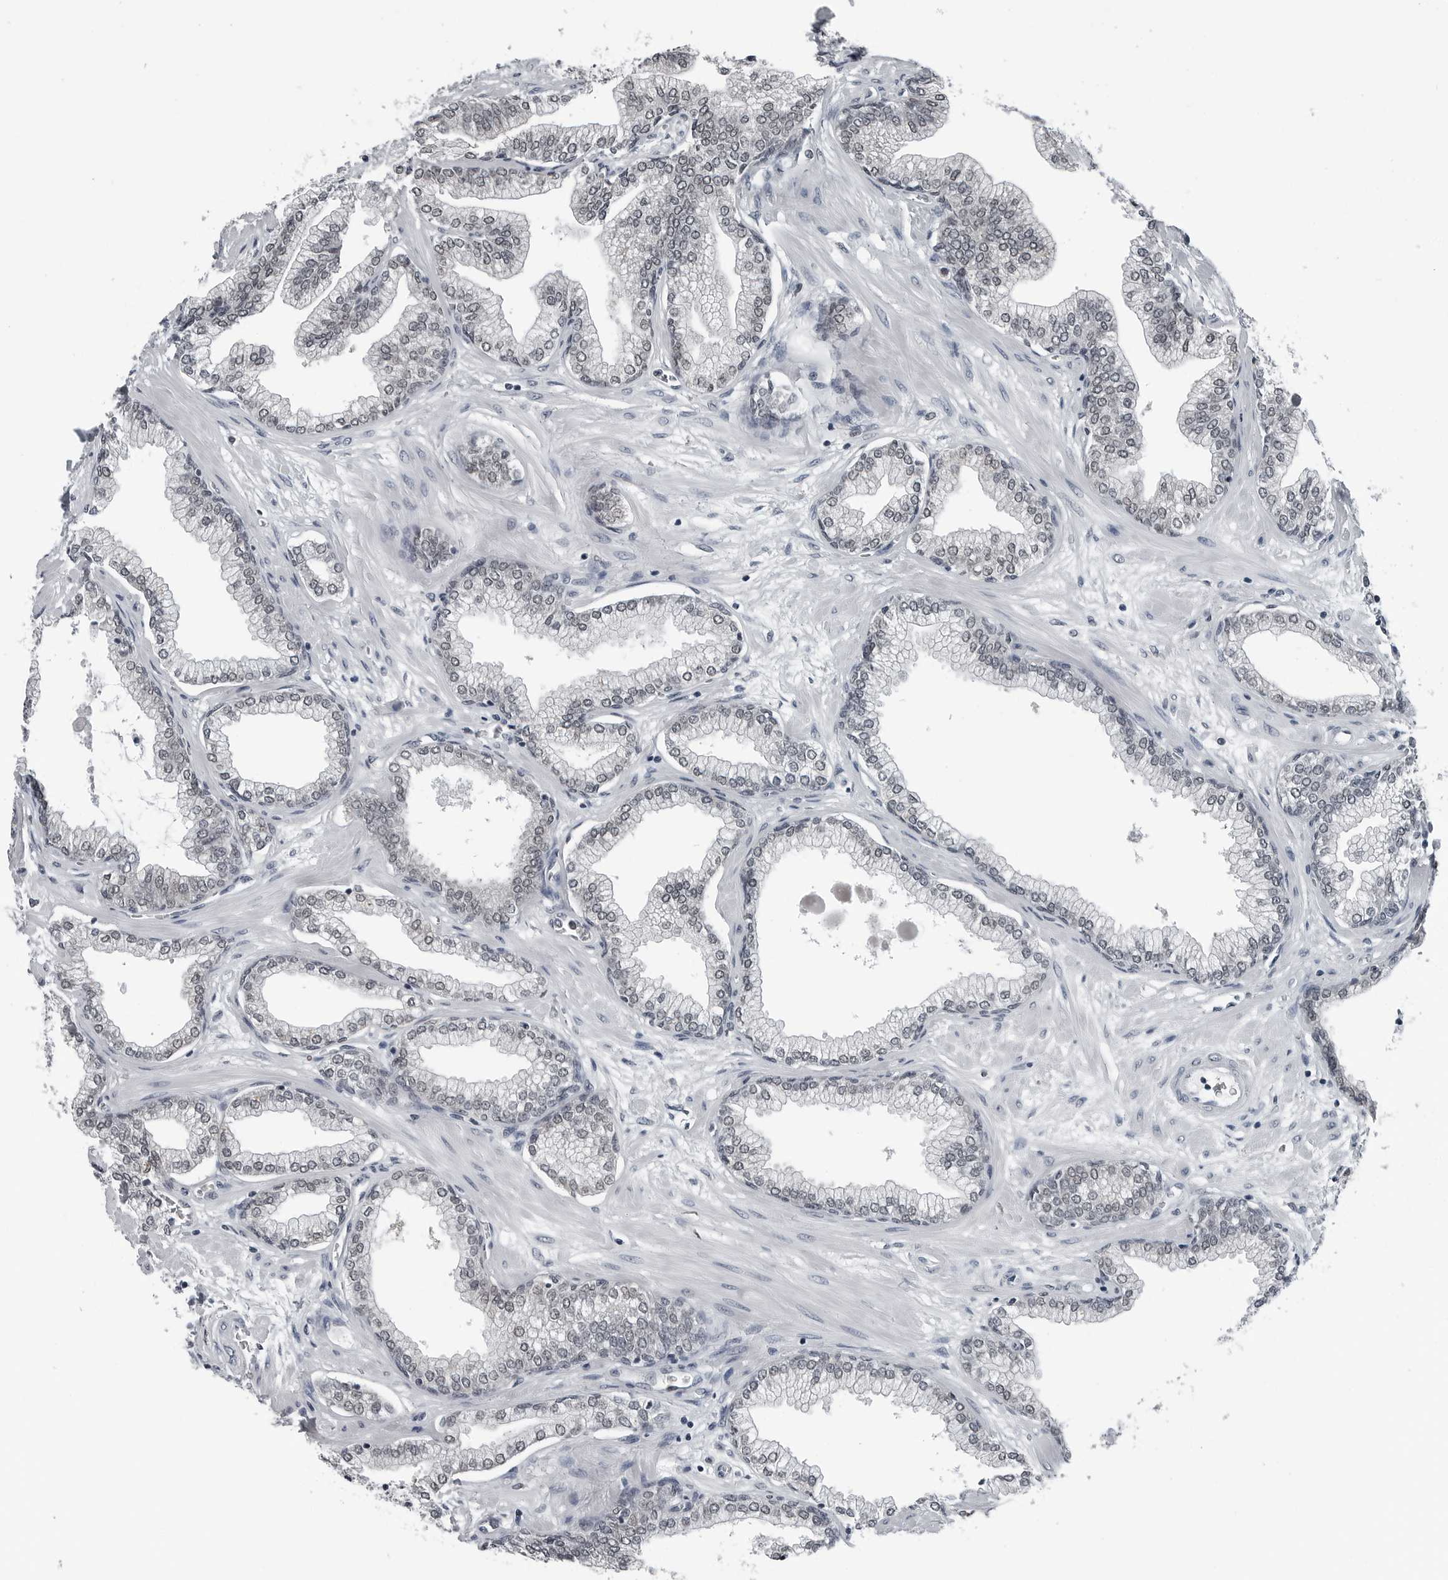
{"staining": {"intensity": "moderate", "quantity": "25%-75%", "location": "nuclear"}, "tissue": "prostate", "cell_type": "Glandular cells", "image_type": "normal", "snomed": [{"axis": "morphology", "description": "Normal tissue, NOS"}, {"axis": "morphology", "description": "Urothelial carcinoma, Low grade"}, {"axis": "topography", "description": "Urinary bladder"}, {"axis": "topography", "description": "Prostate"}], "caption": "Normal prostate demonstrates moderate nuclear positivity in about 25%-75% of glandular cells The staining was performed using DAB, with brown indicating positive protein expression. Nuclei are stained blue with hematoxylin..", "gene": "AKR1A1", "patient": {"sex": "male", "age": 60}}